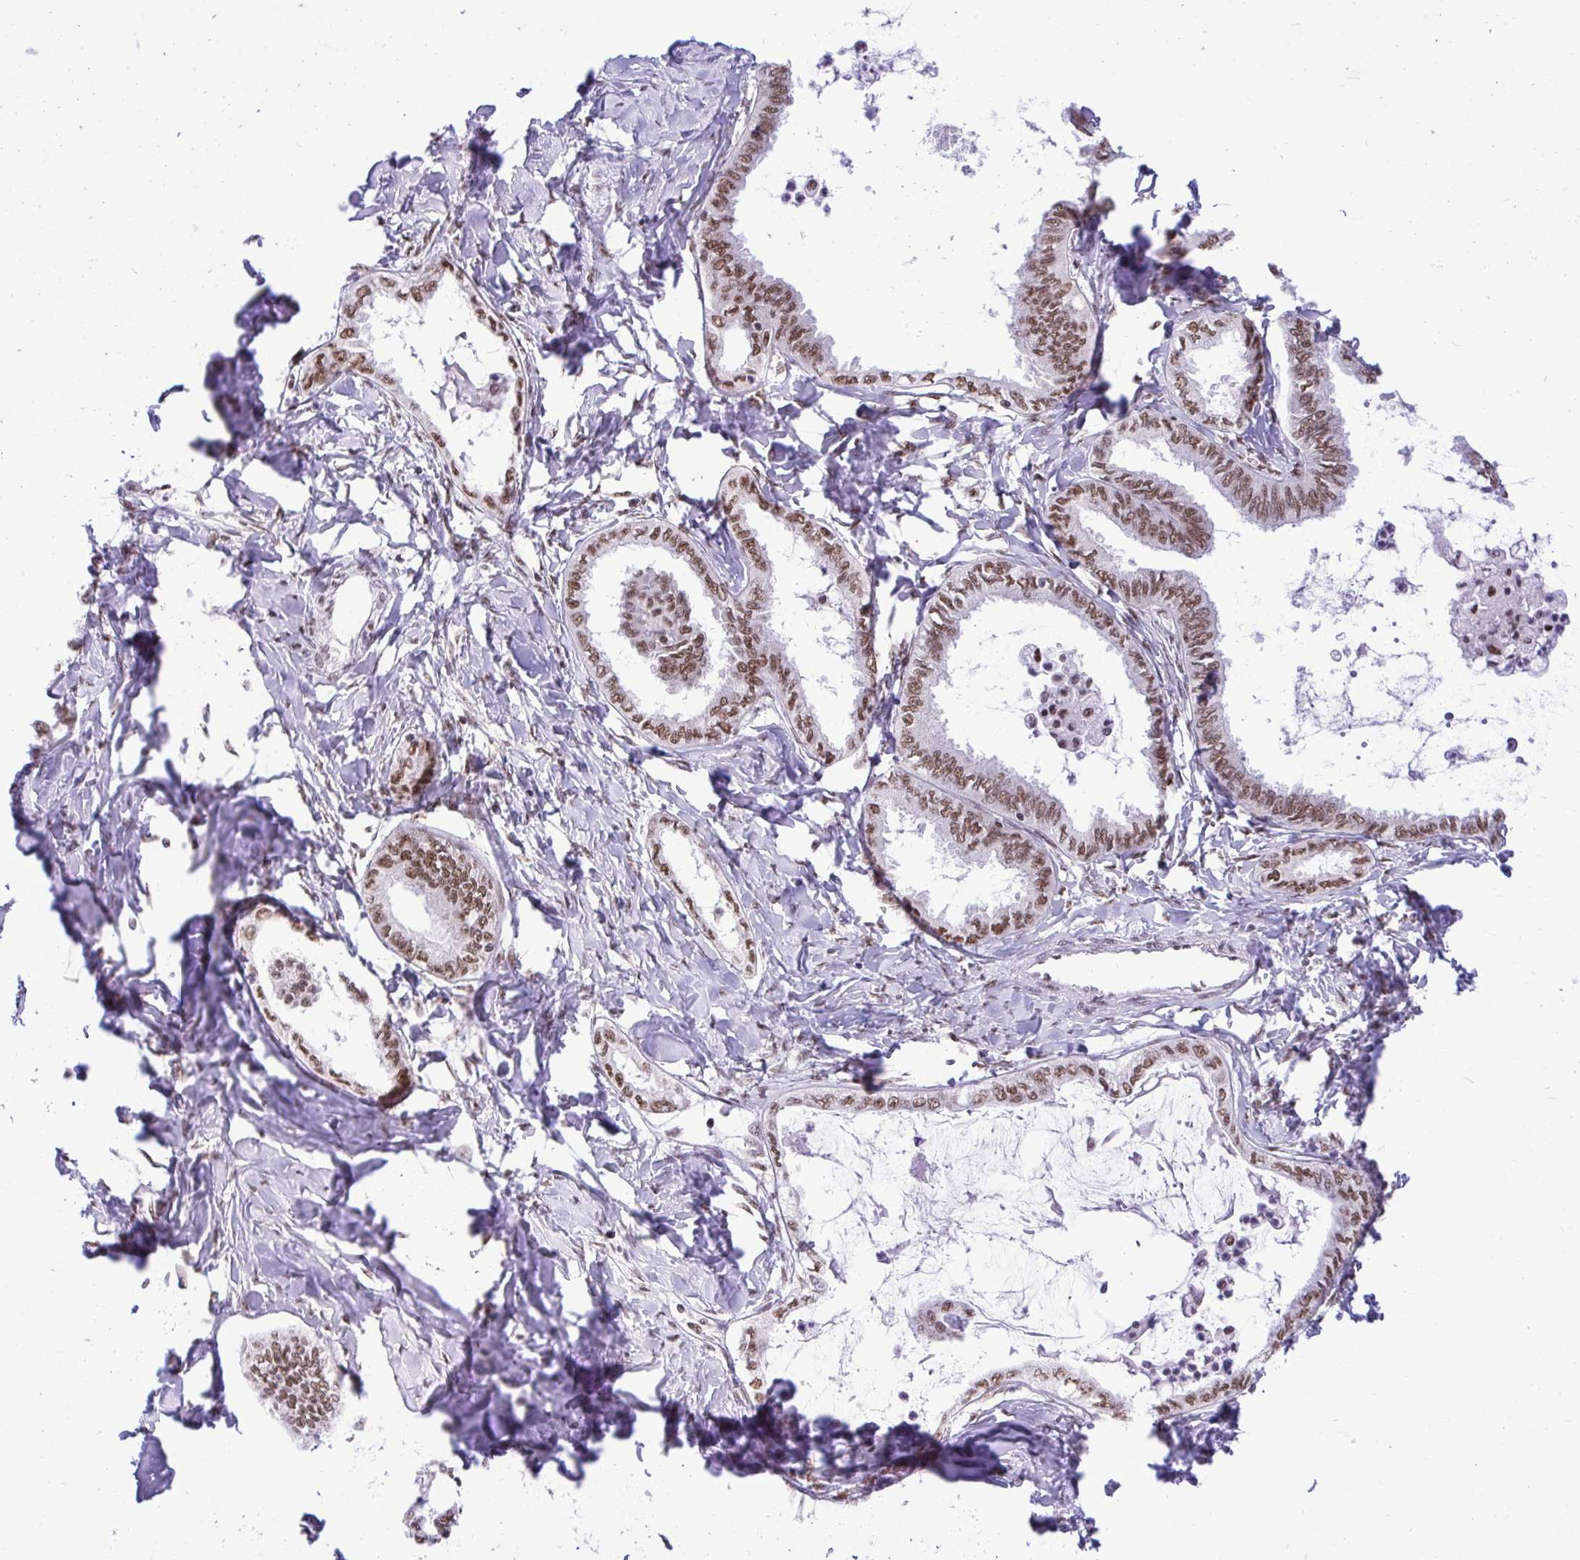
{"staining": {"intensity": "moderate", "quantity": ">75%", "location": "nuclear"}, "tissue": "ovarian cancer", "cell_type": "Tumor cells", "image_type": "cancer", "snomed": [{"axis": "morphology", "description": "Carcinoma, endometroid"}, {"axis": "topography", "description": "Ovary"}], "caption": "High-power microscopy captured an IHC histopathology image of ovarian endometroid carcinoma, revealing moderate nuclear staining in about >75% of tumor cells.", "gene": "PRPF19", "patient": {"sex": "female", "age": 70}}